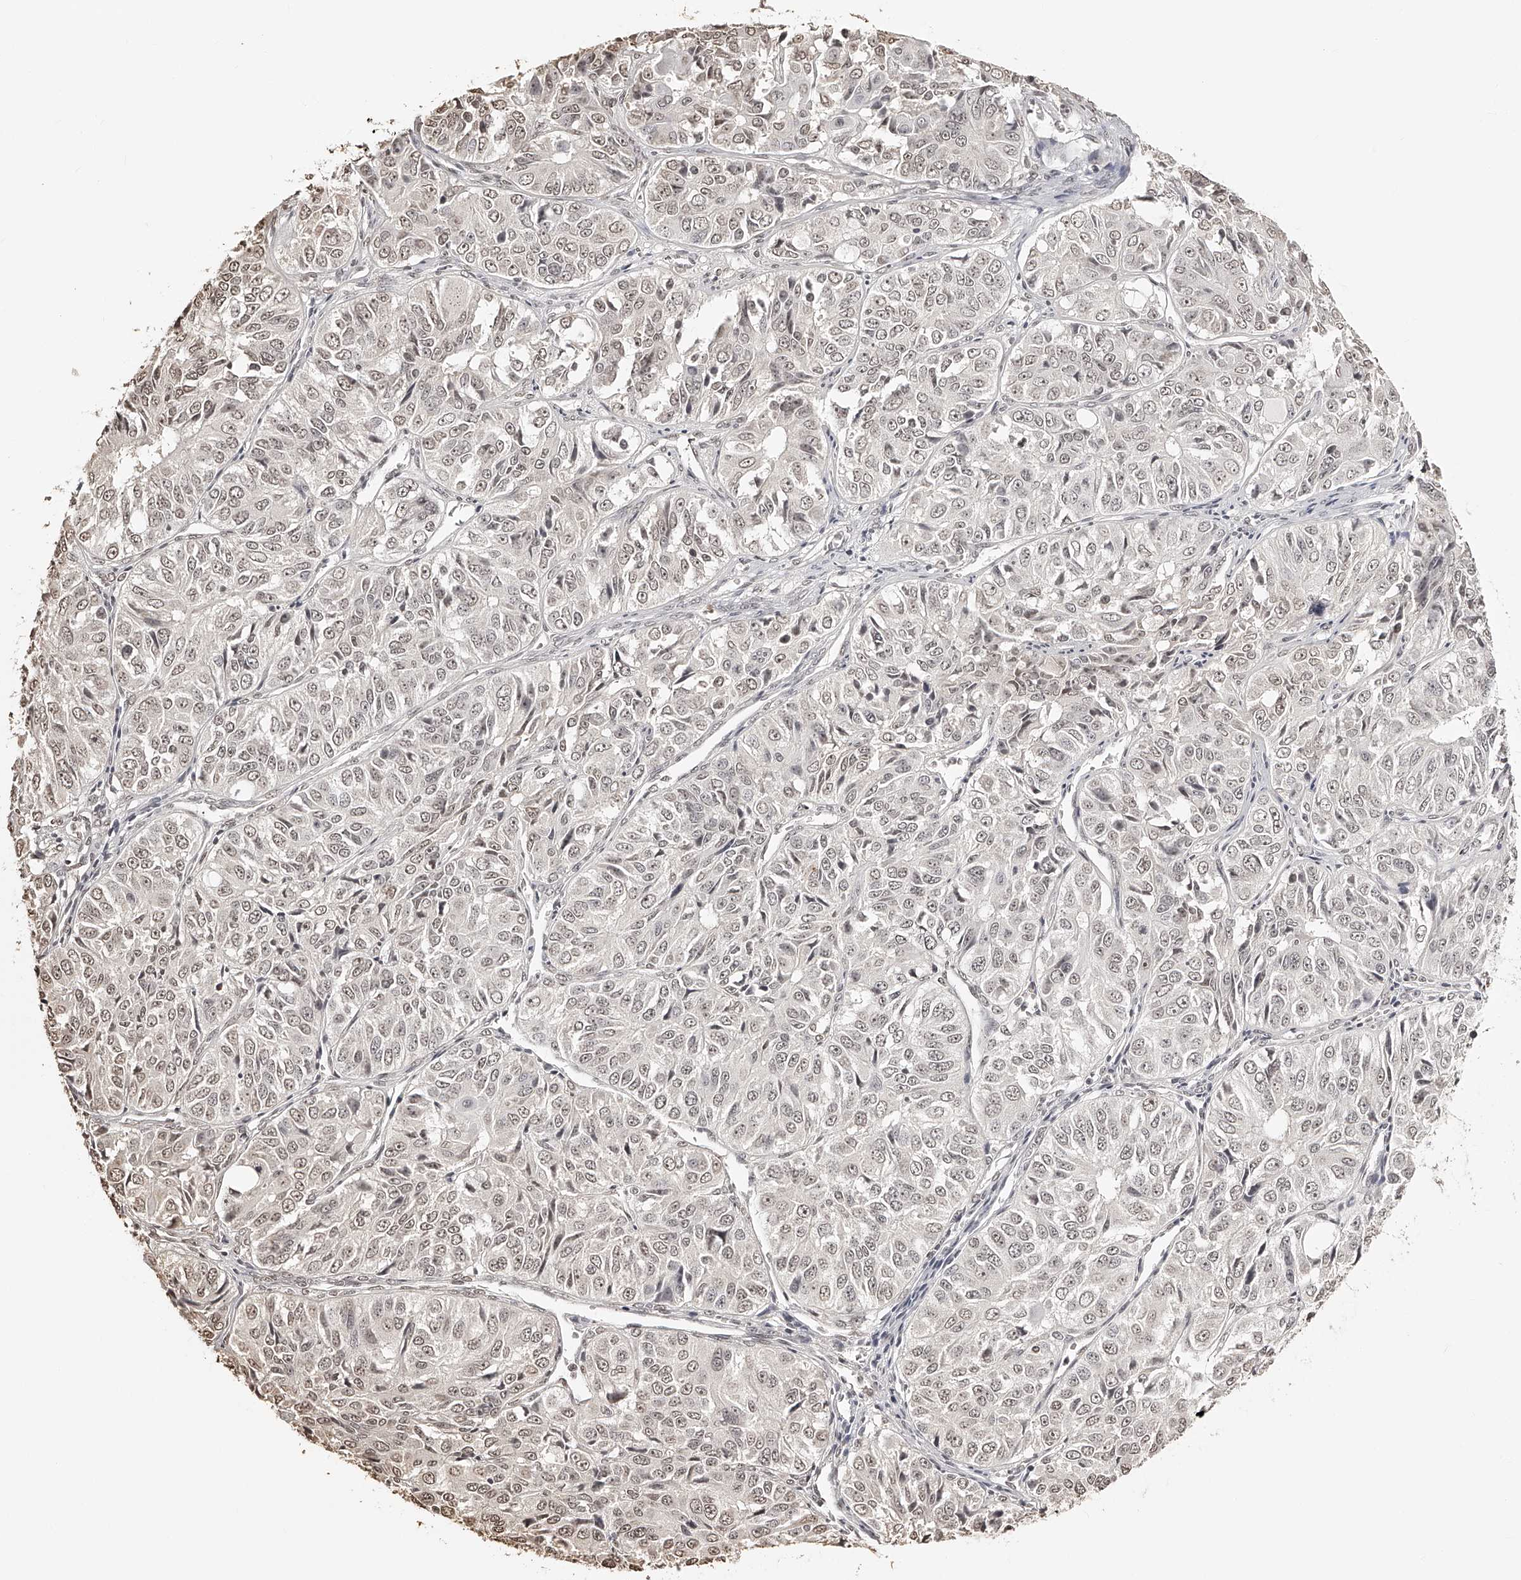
{"staining": {"intensity": "weak", "quantity": ">75%", "location": "nuclear"}, "tissue": "ovarian cancer", "cell_type": "Tumor cells", "image_type": "cancer", "snomed": [{"axis": "morphology", "description": "Carcinoma, endometroid"}, {"axis": "topography", "description": "Ovary"}], "caption": "The photomicrograph demonstrates immunohistochemical staining of ovarian cancer (endometroid carcinoma). There is weak nuclear staining is appreciated in about >75% of tumor cells. (brown staining indicates protein expression, while blue staining denotes nuclei).", "gene": "ZNF503", "patient": {"sex": "female", "age": 51}}